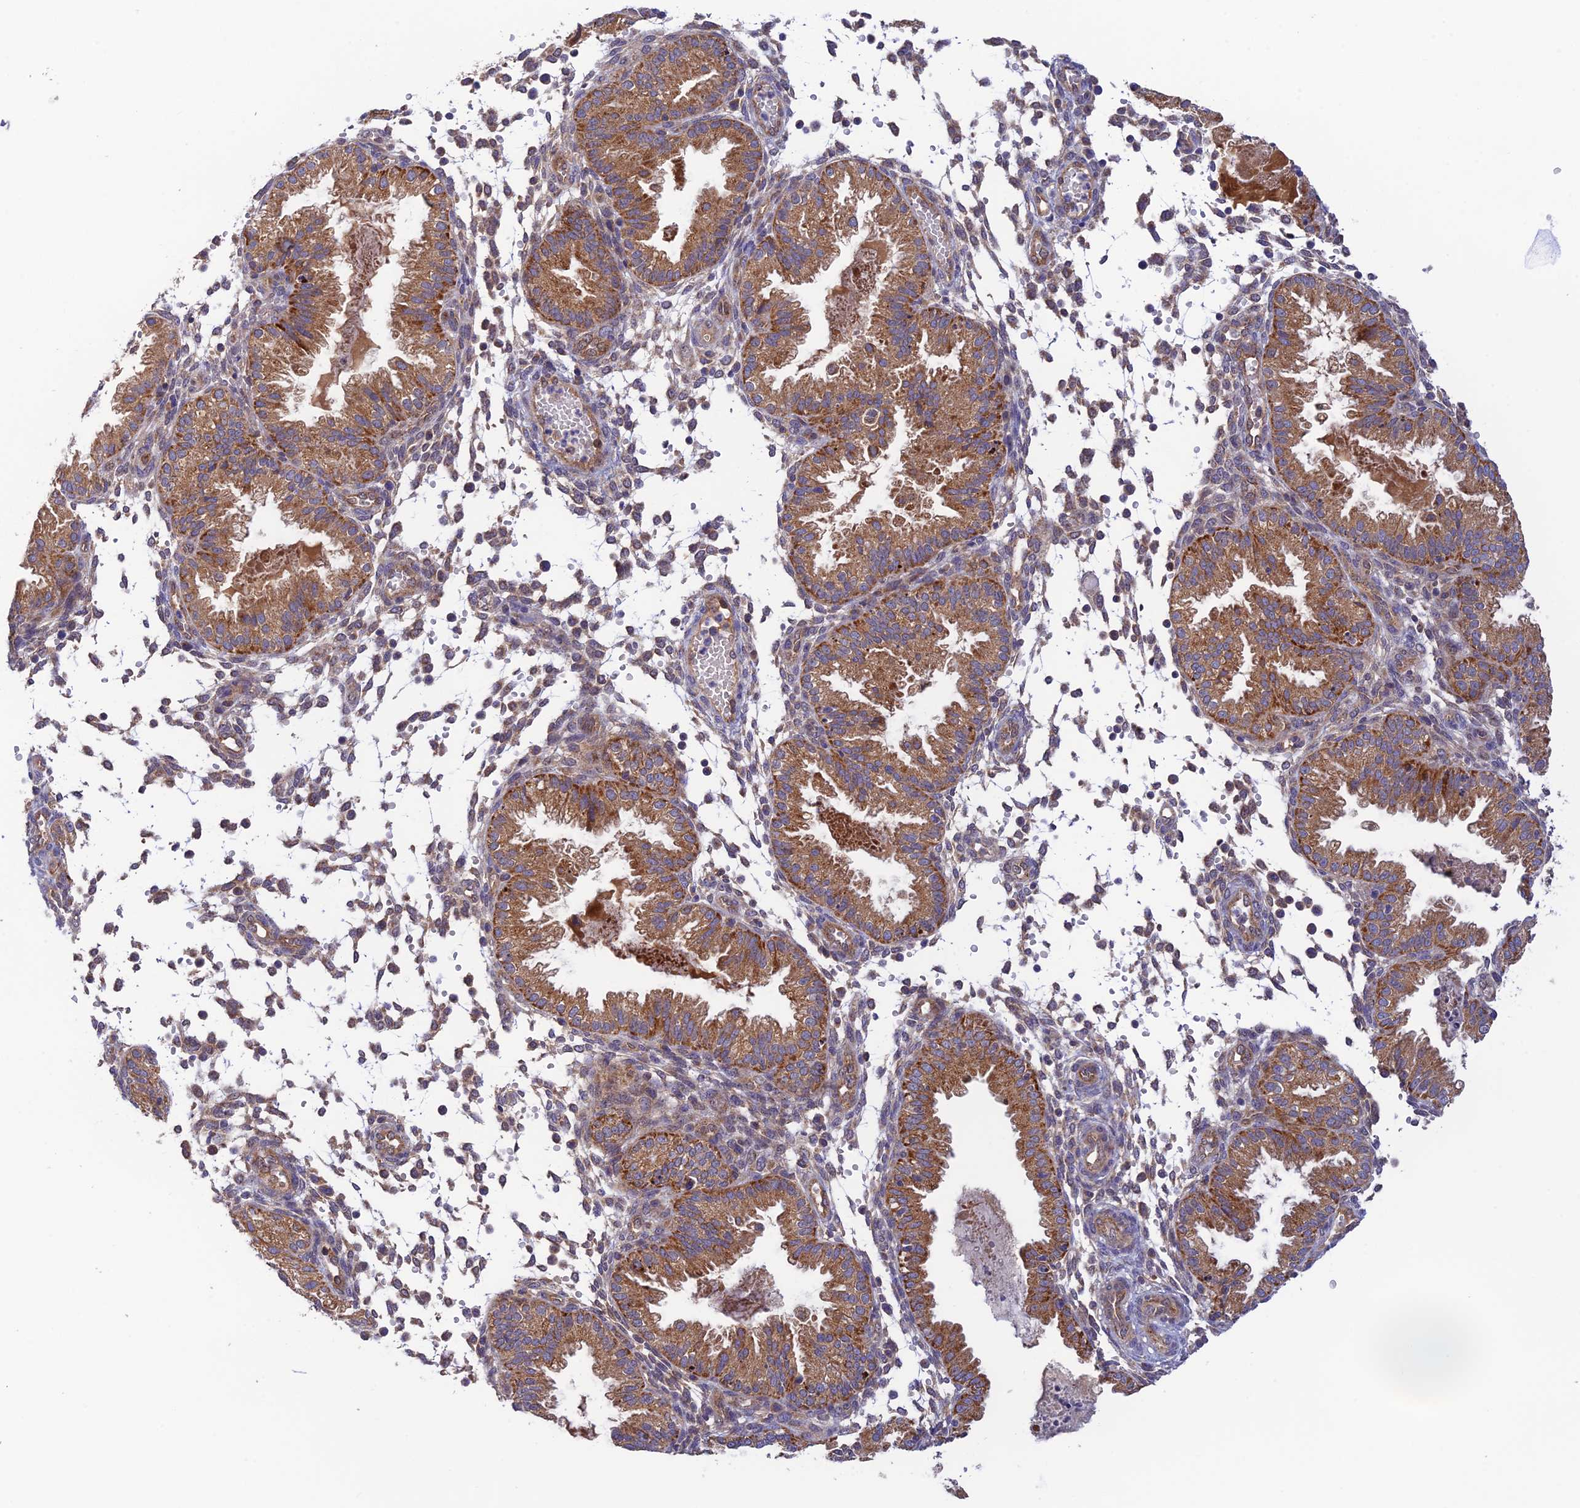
{"staining": {"intensity": "moderate", "quantity": "<25%", "location": "cytoplasmic/membranous"}, "tissue": "endometrium", "cell_type": "Cells in endometrial stroma", "image_type": "normal", "snomed": [{"axis": "morphology", "description": "Normal tissue, NOS"}, {"axis": "topography", "description": "Endometrium"}], "caption": "IHC histopathology image of unremarkable endometrium: human endometrium stained using IHC shows low levels of moderate protein expression localized specifically in the cytoplasmic/membranous of cells in endometrial stroma, appearing as a cytoplasmic/membranous brown color.", "gene": "RANBP6", "patient": {"sex": "female", "age": 33}}